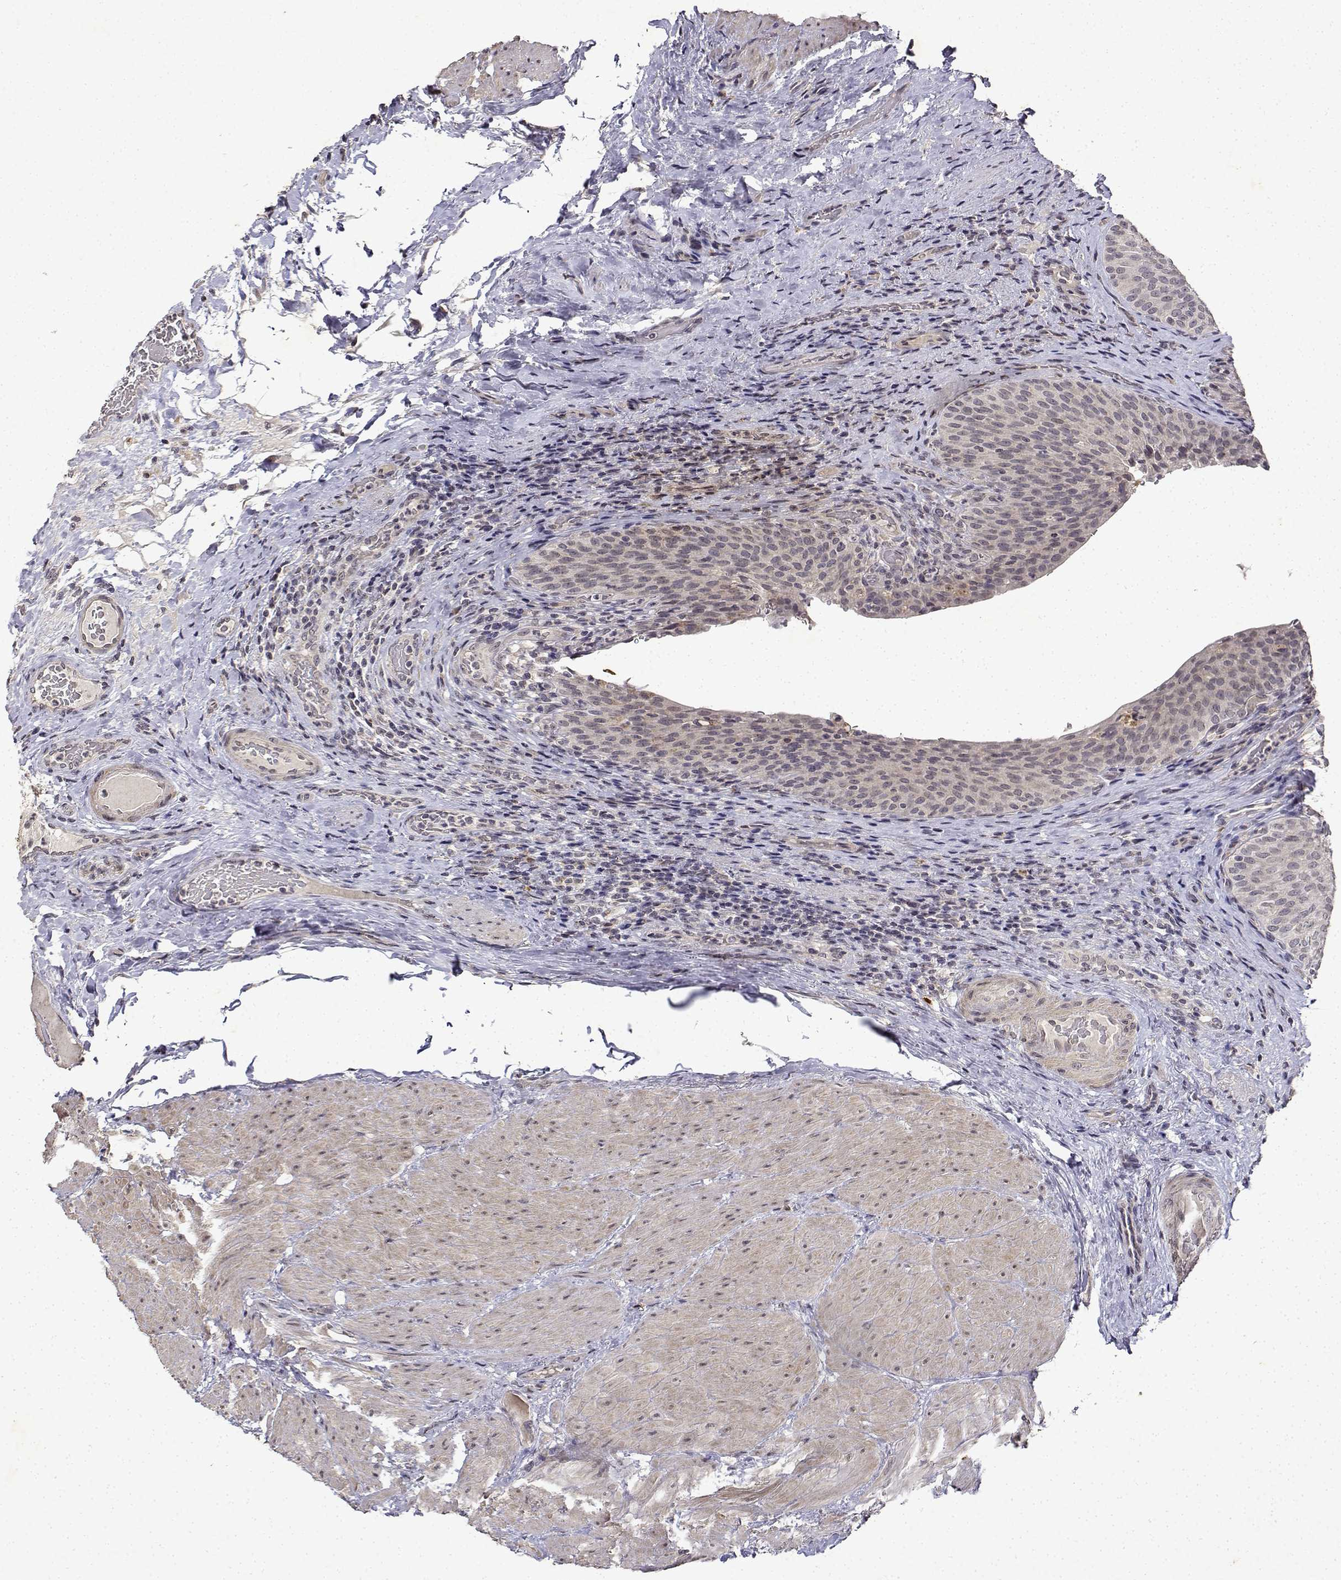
{"staining": {"intensity": "weak", "quantity": "<25%", "location": "cytoplasmic/membranous"}, "tissue": "urinary bladder", "cell_type": "Urothelial cells", "image_type": "normal", "snomed": [{"axis": "morphology", "description": "Normal tissue, NOS"}, {"axis": "topography", "description": "Urinary bladder"}, {"axis": "topography", "description": "Peripheral nerve tissue"}], "caption": "Immunohistochemistry photomicrograph of benign human urinary bladder stained for a protein (brown), which displays no expression in urothelial cells.", "gene": "BDNF", "patient": {"sex": "male", "age": 66}}